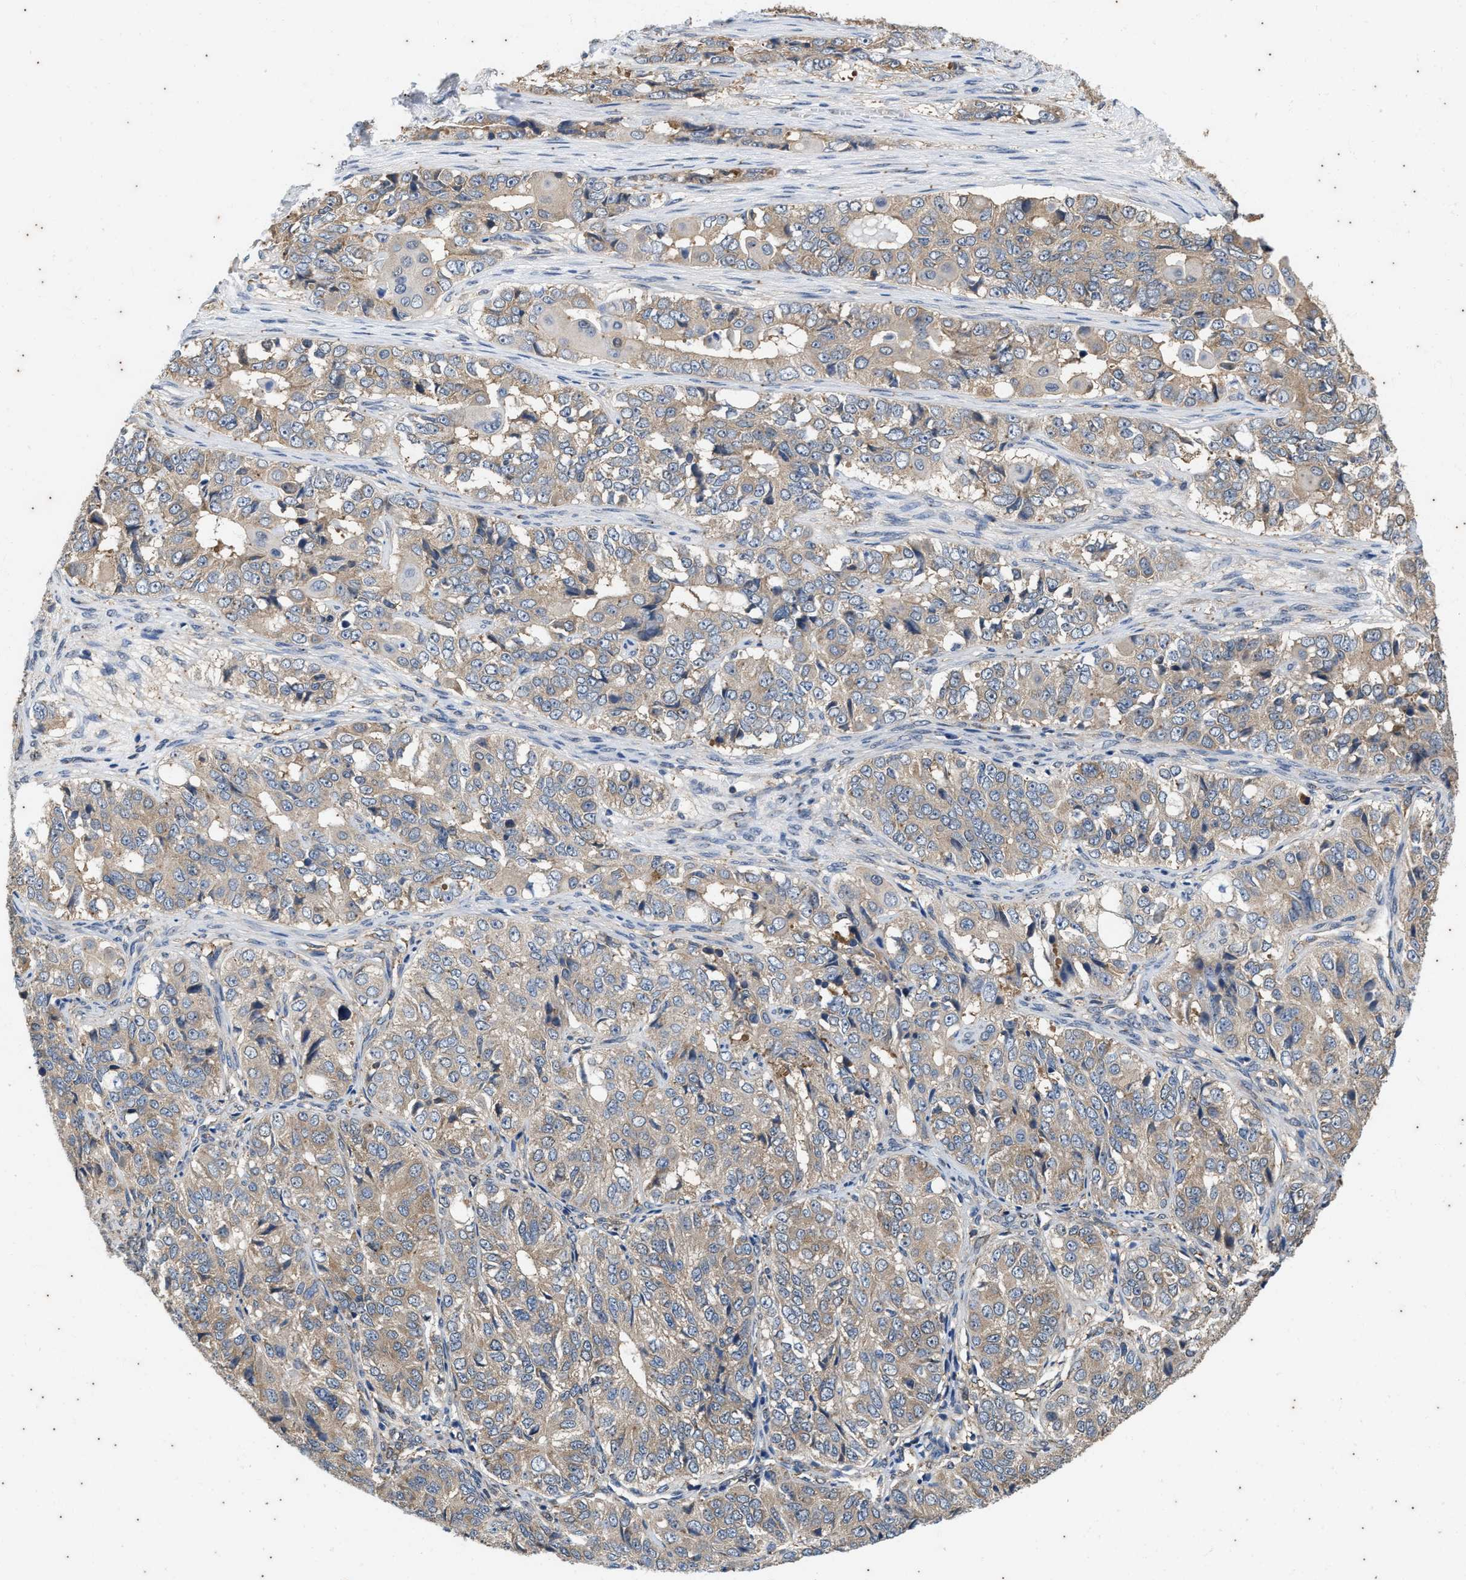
{"staining": {"intensity": "weak", "quantity": "<25%", "location": "cytoplasmic/membranous"}, "tissue": "ovarian cancer", "cell_type": "Tumor cells", "image_type": "cancer", "snomed": [{"axis": "morphology", "description": "Carcinoma, endometroid"}, {"axis": "topography", "description": "Ovary"}], "caption": "High power microscopy histopathology image of an IHC histopathology image of ovarian cancer (endometroid carcinoma), revealing no significant staining in tumor cells. (Immunohistochemistry (ihc), brightfield microscopy, high magnification).", "gene": "COX19", "patient": {"sex": "female", "age": 51}}